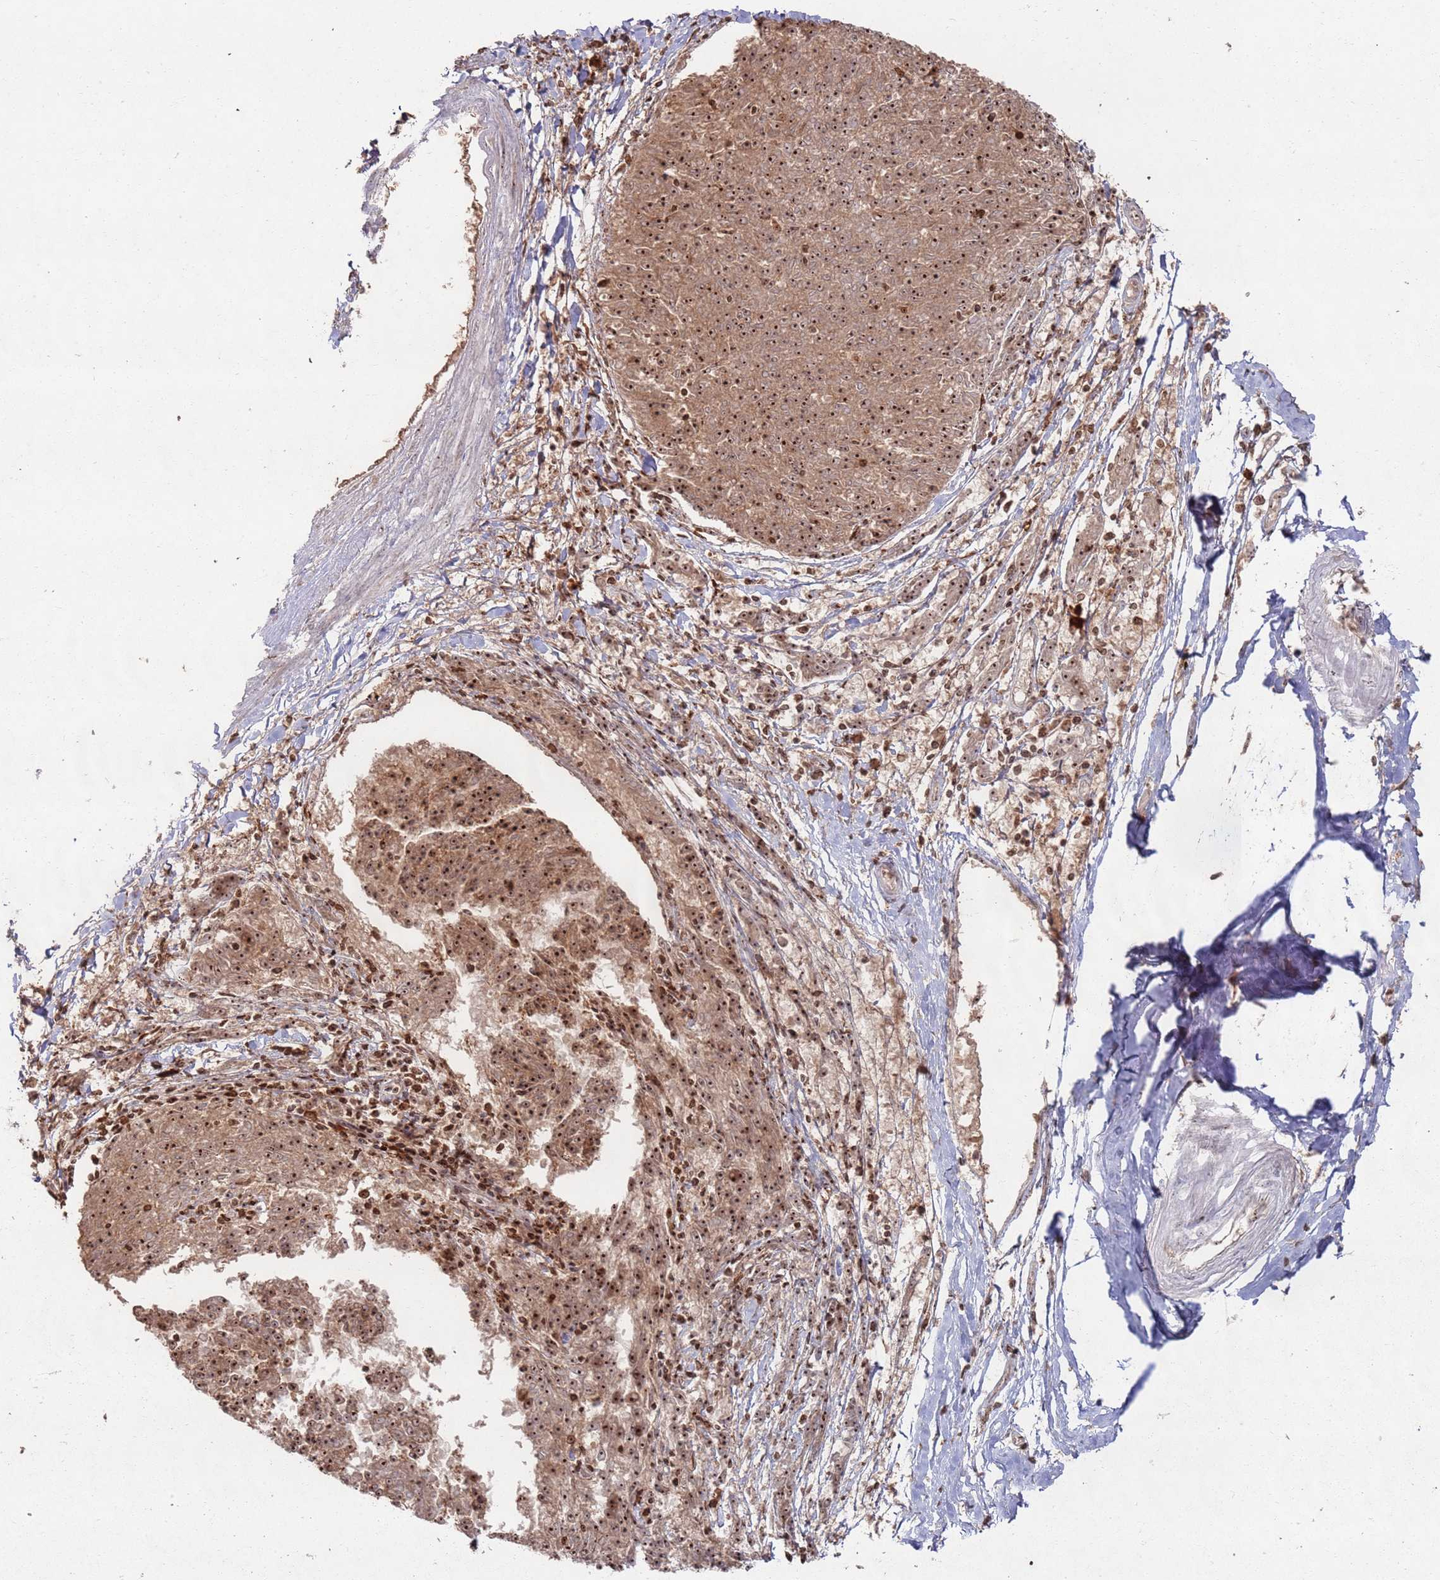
{"staining": {"intensity": "strong", "quantity": ">75%", "location": "cytoplasmic/membranous,nuclear"}, "tissue": "melanoma", "cell_type": "Tumor cells", "image_type": "cancer", "snomed": [{"axis": "morphology", "description": "Malignant melanoma, NOS"}, {"axis": "topography", "description": "Skin"}], "caption": "Human malignant melanoma stained with a brown dye displays strong cytoplasmic/membranous and nuclear positive staining in approximately >75% of tumor cells.", "gene": "UTP11", "patient": {"sex": "female", "age": 72}}